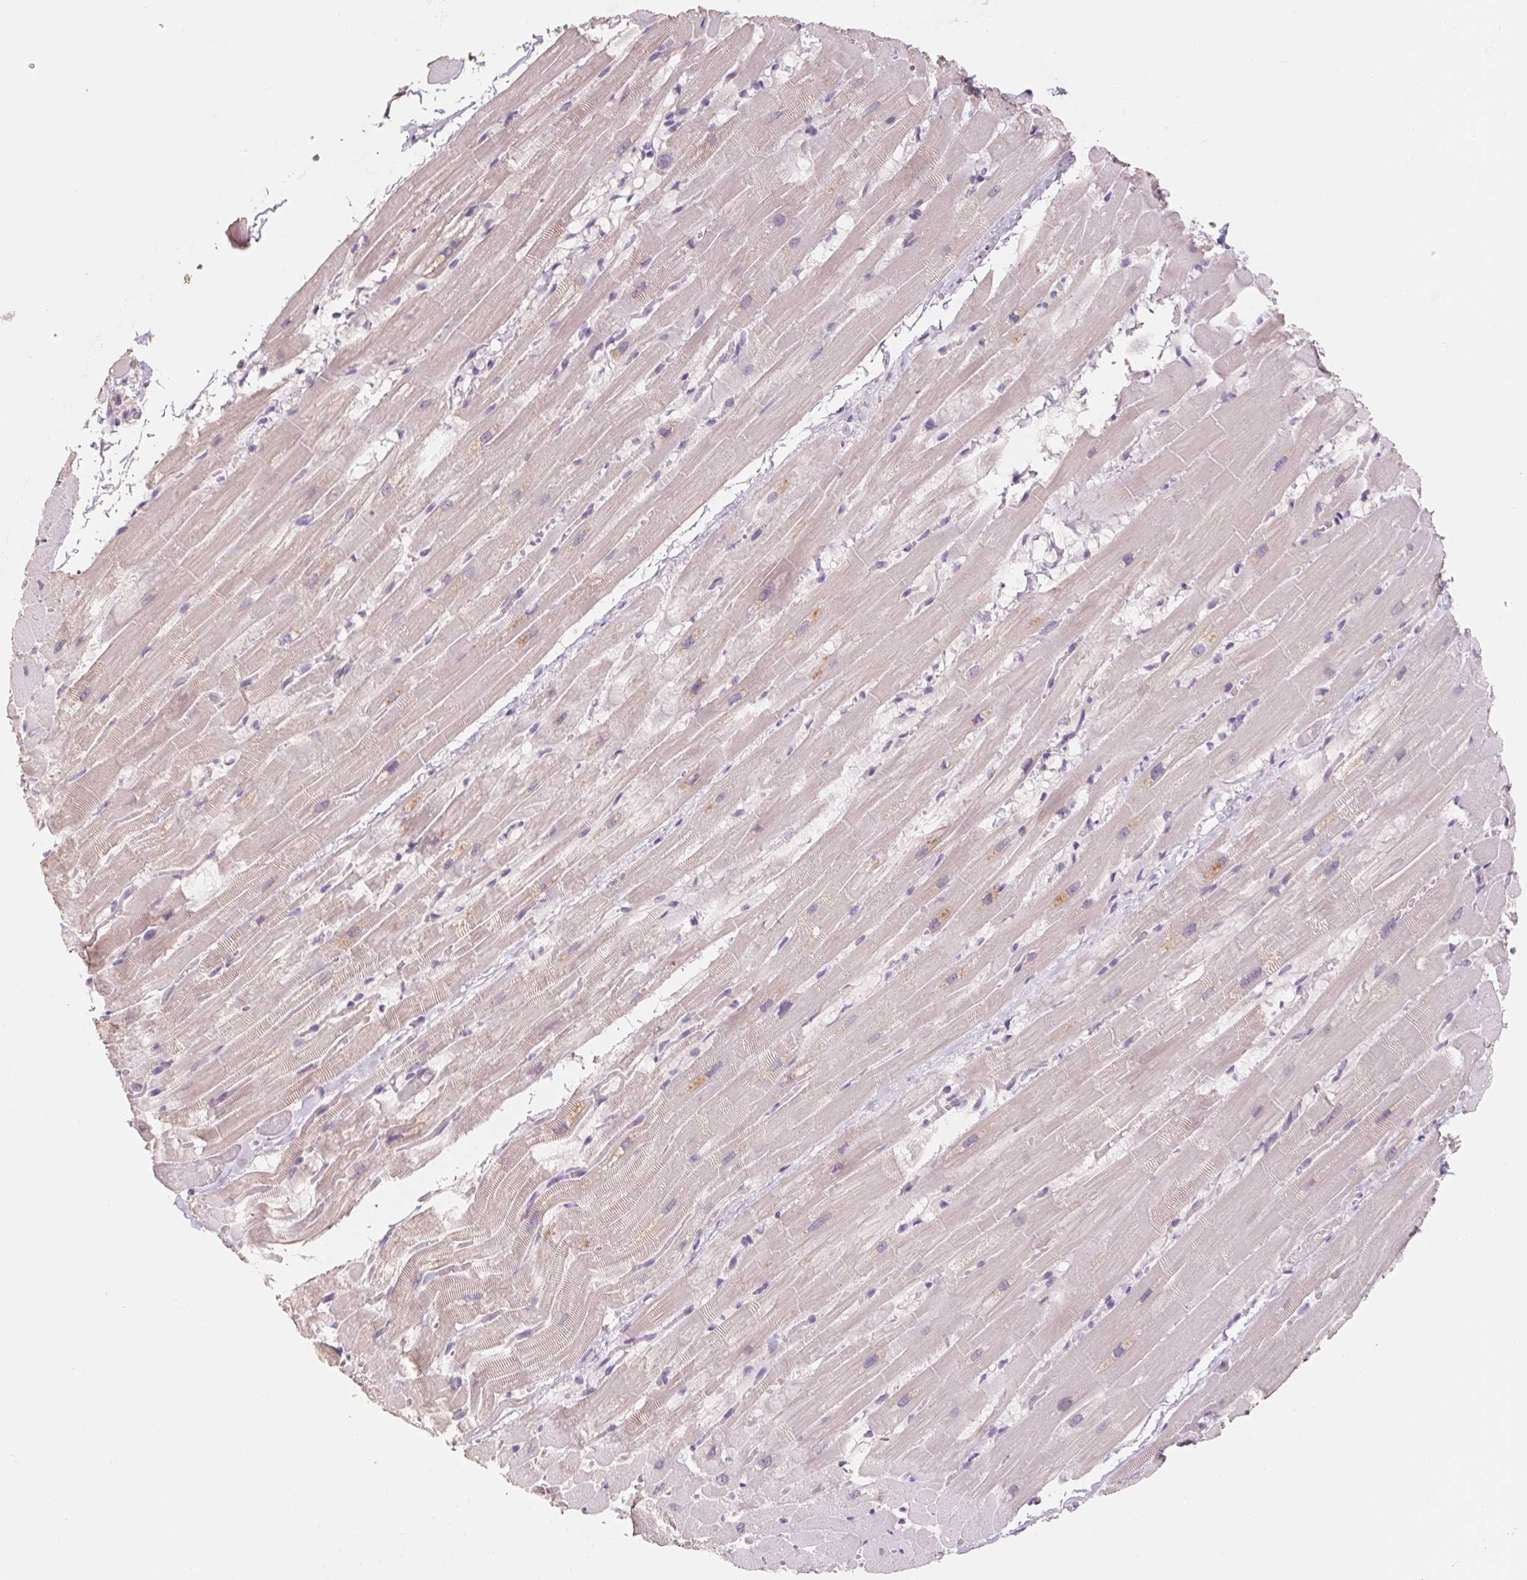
{"staining": {"intensity": "weak", "quantity": "<25%", "location": "cytoplasmic/membranous"}, "tissue": "heart muscle", "cell_type": "Cardiomyocytes", "image_type": "normal", "snomed": [{"axis": "morphology", "description": "Normal tissue, NOS"}, {"axis": "topography", "description": "Heart"}], "caption": "Immunohistochemical staining of unremarkable human heart muscle exhibits no significant staining in cardiomyocytes. The staining was performed using DAB to visualize the protein expression in brown, while the nuclei were stained in blue with hematoxylin (Magnification: 20x).", "gene": "CAPZA3", "patient": {"sex": "male", "age": 37}}